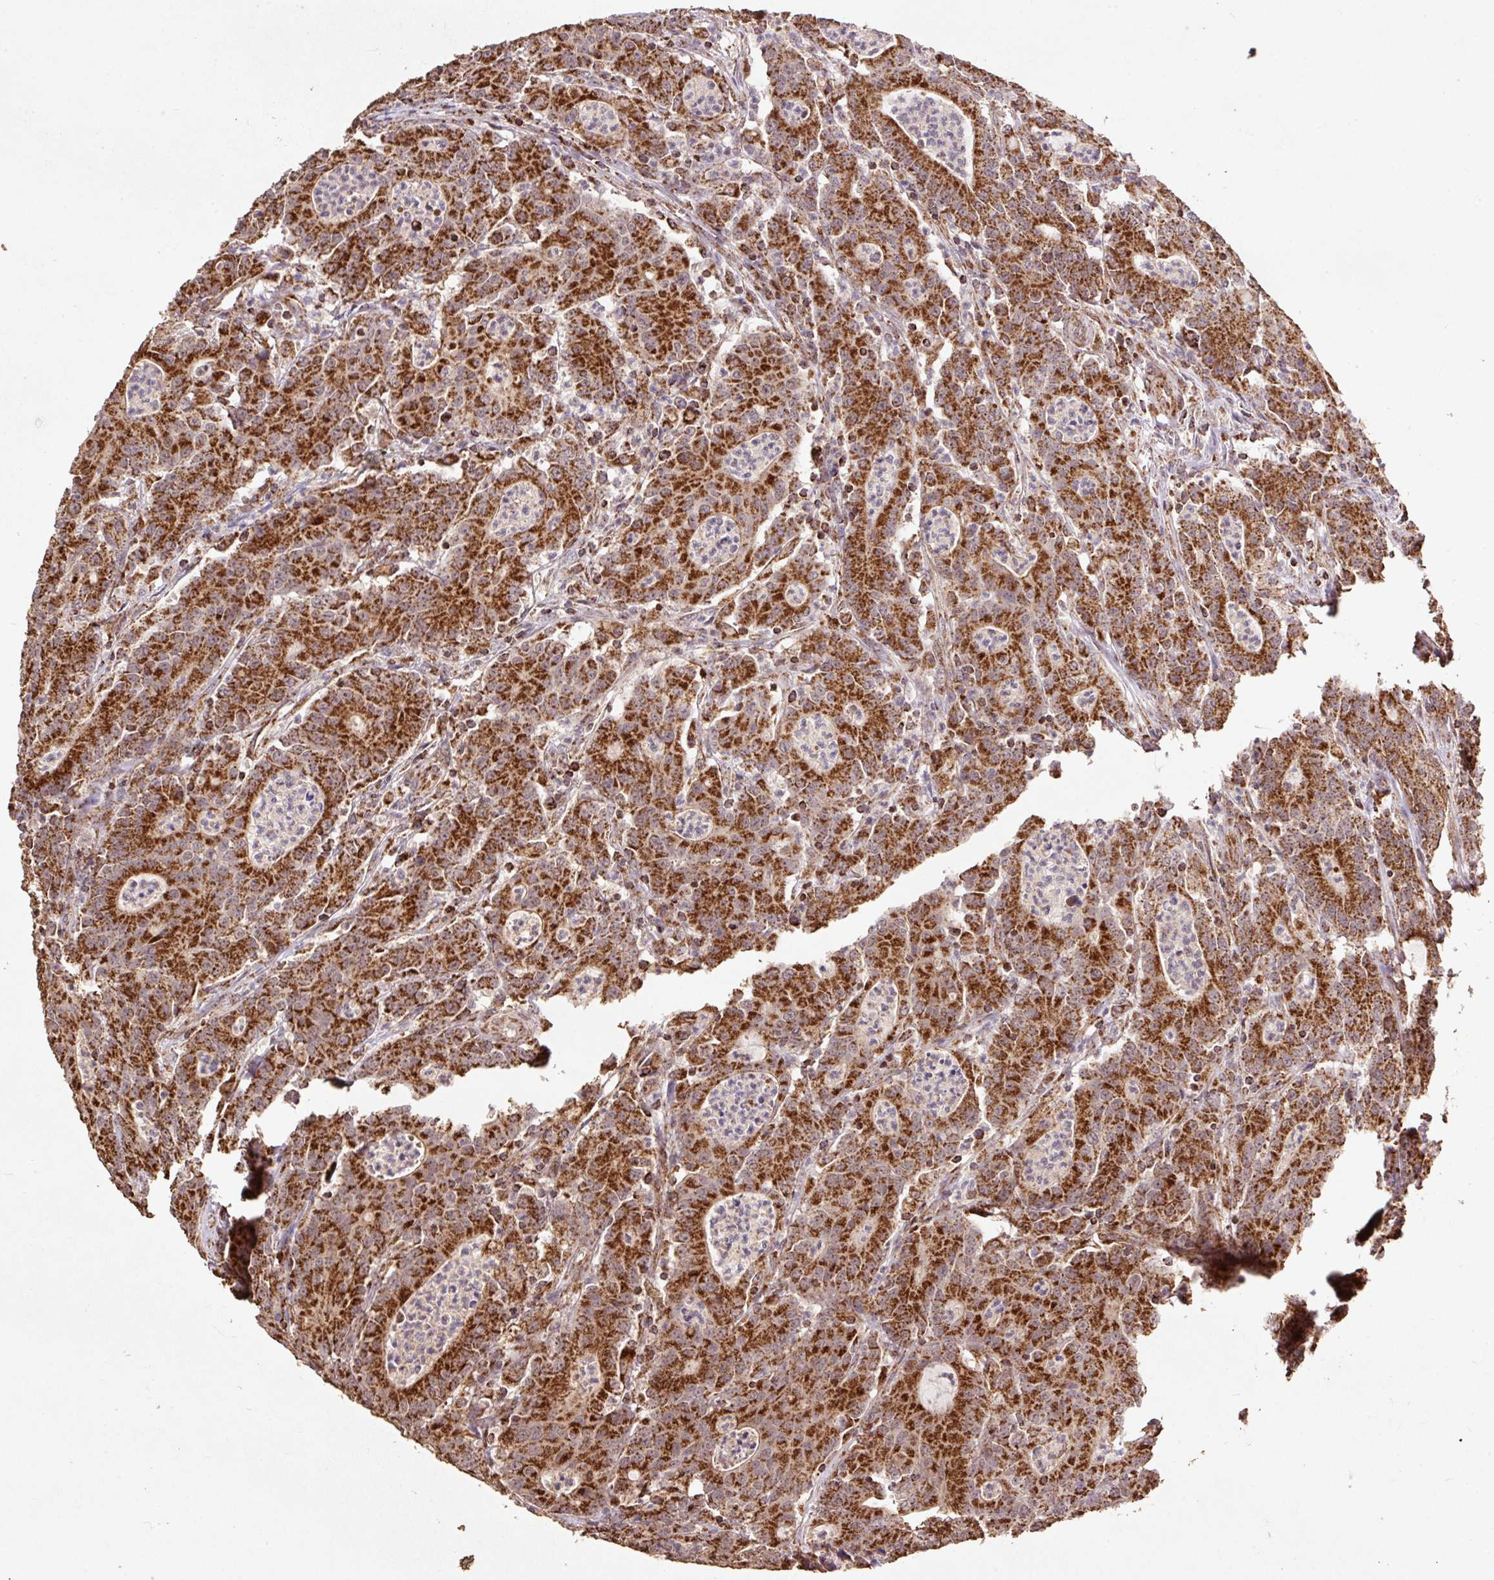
{"staining": {"intensity": "strong", "quantity": ">75%", "location": "cytoplasmic/membranous"}, "tissue": "colorectal cancer", "cell_type": "Tumor cells", "image_type": "cancer", "snomed": [{"axis": "morphology", "description": "Adenocarcinoma, NOS"}, {"axis": "topography", "description": "Colon"}], "caption": "Protein expression analysis of human colorectal cancer (adenocarcinoma) reveals strong cytoplasmic/membranous staining in approximately >75% of tumor cells.", "gene": "ATP5F1A", "patient": {"sex": "male", "age": 83}}